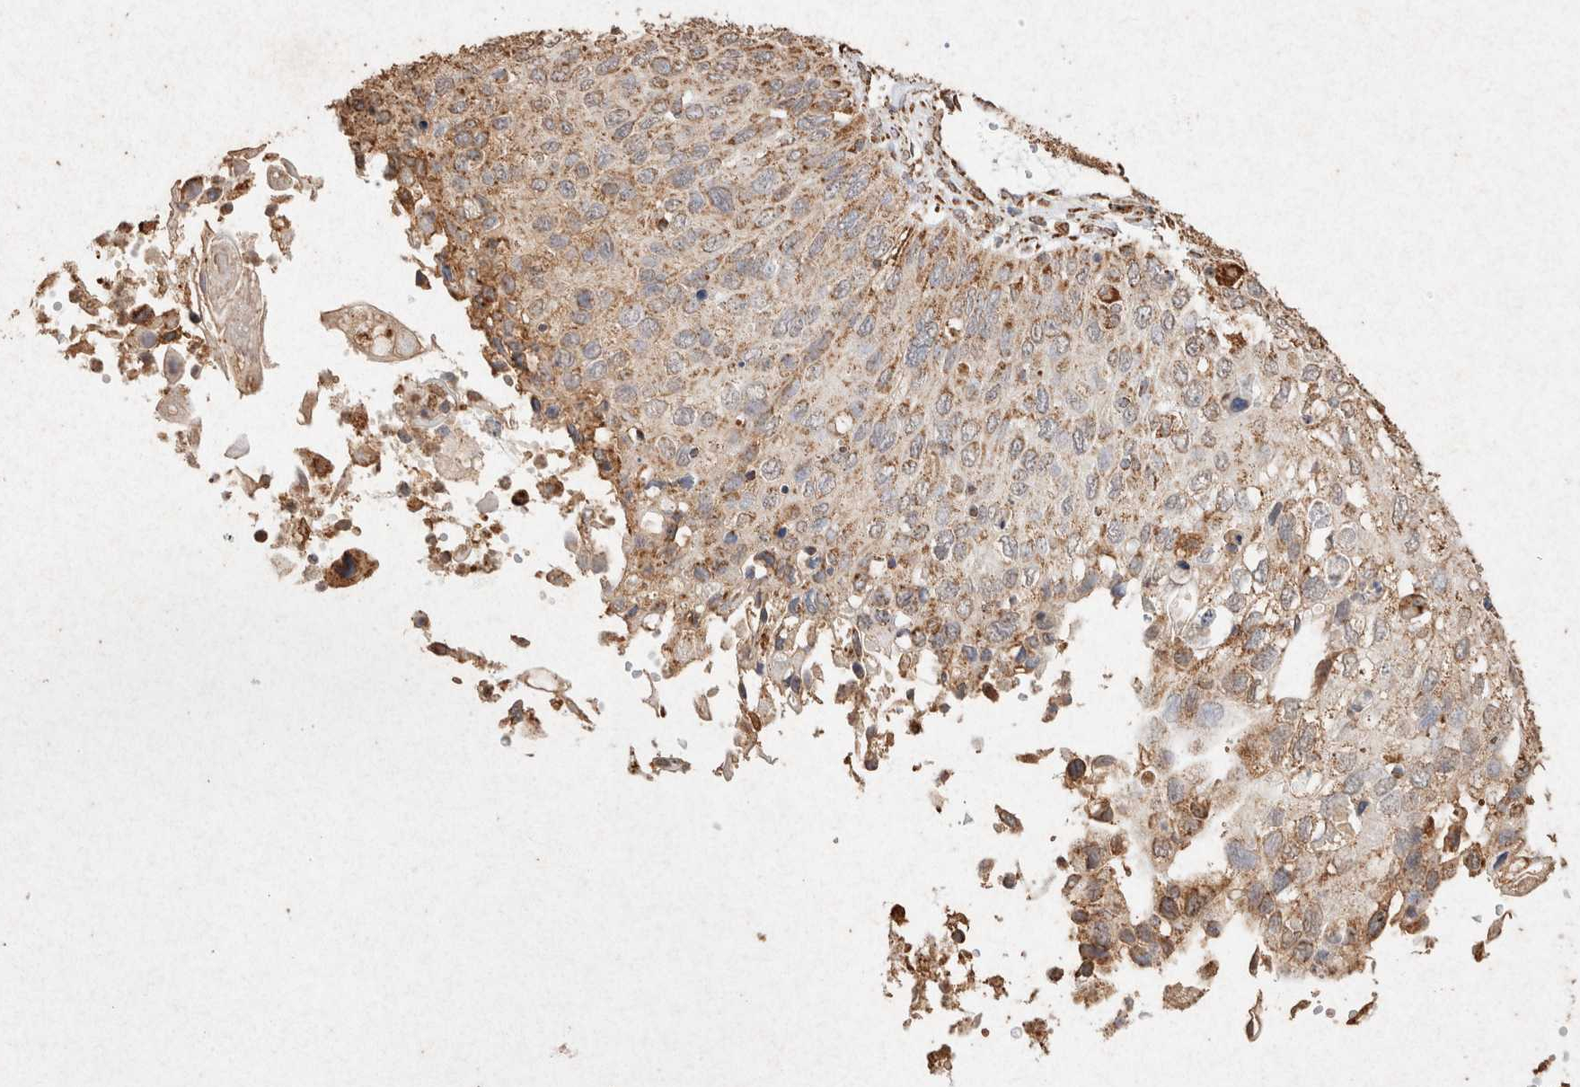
{"staining": {"intensity": "moderate", "quantity": "<25%", "location": "cytoplasmic/membranous"}, "tissue": "cervical cancer", "cell_type": "Tumor cells", "image_type": "cancer", "snomed": [{"axis": "morphology", "description": "Squamous cell carcinoma, NOS"}, {"axis": "topography", "description": "Cervix"}], "caption": "Squamous cell carcinoma (cervical) stained for a protein (brown) reveals moderate cytoplasmic/membranous positive positivity in approximately <25% of tumor cells.", "gene": "SDC2", "patient": {"sex": "female", "age": 70}}